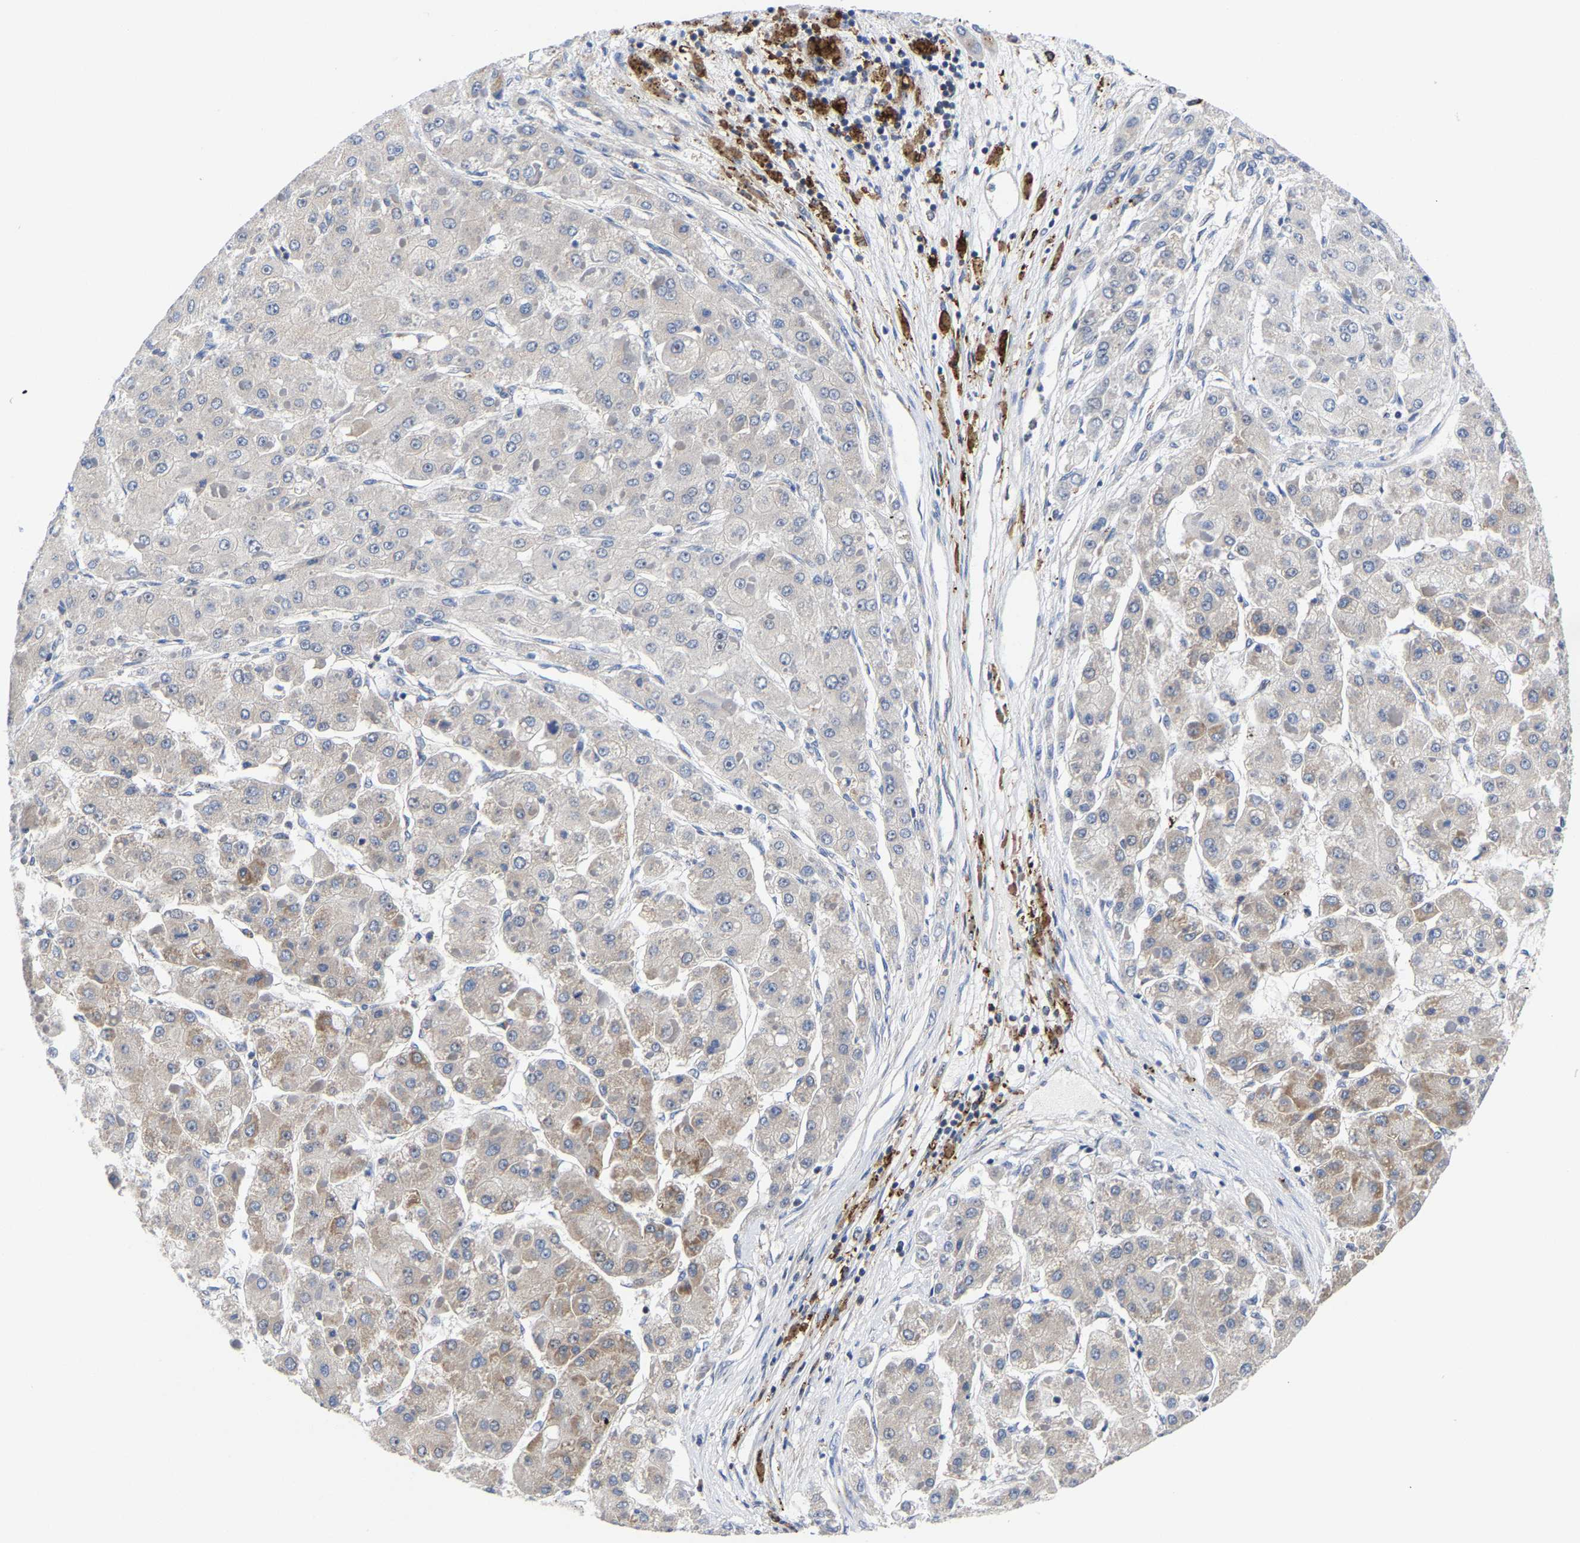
{"staining": {"intensity": "weak", "quantity": "<25%", "location": "cytoplasmic/membranous"}, "tissue": "liver cancer", "cell_type": "Tumor cells", "image_type": "cancer", "snomed": [{"axis": "morphology", "description": "Carcinoma, Hepatocellular, NOS"}, {"axis": "topography", "description": "Liver"}], "caption": "Immunohistochemistry (IHC) histopathology image of human hepatocellular carcinoma (liver) stained for a protein (brown), which reveals no positivity in tumor cells. (DAB (3,3'-diaminobenzidine) IHC, high magnification).", "gene": "PFKFB3", "patient": {"sex": "female", "age": 73}}